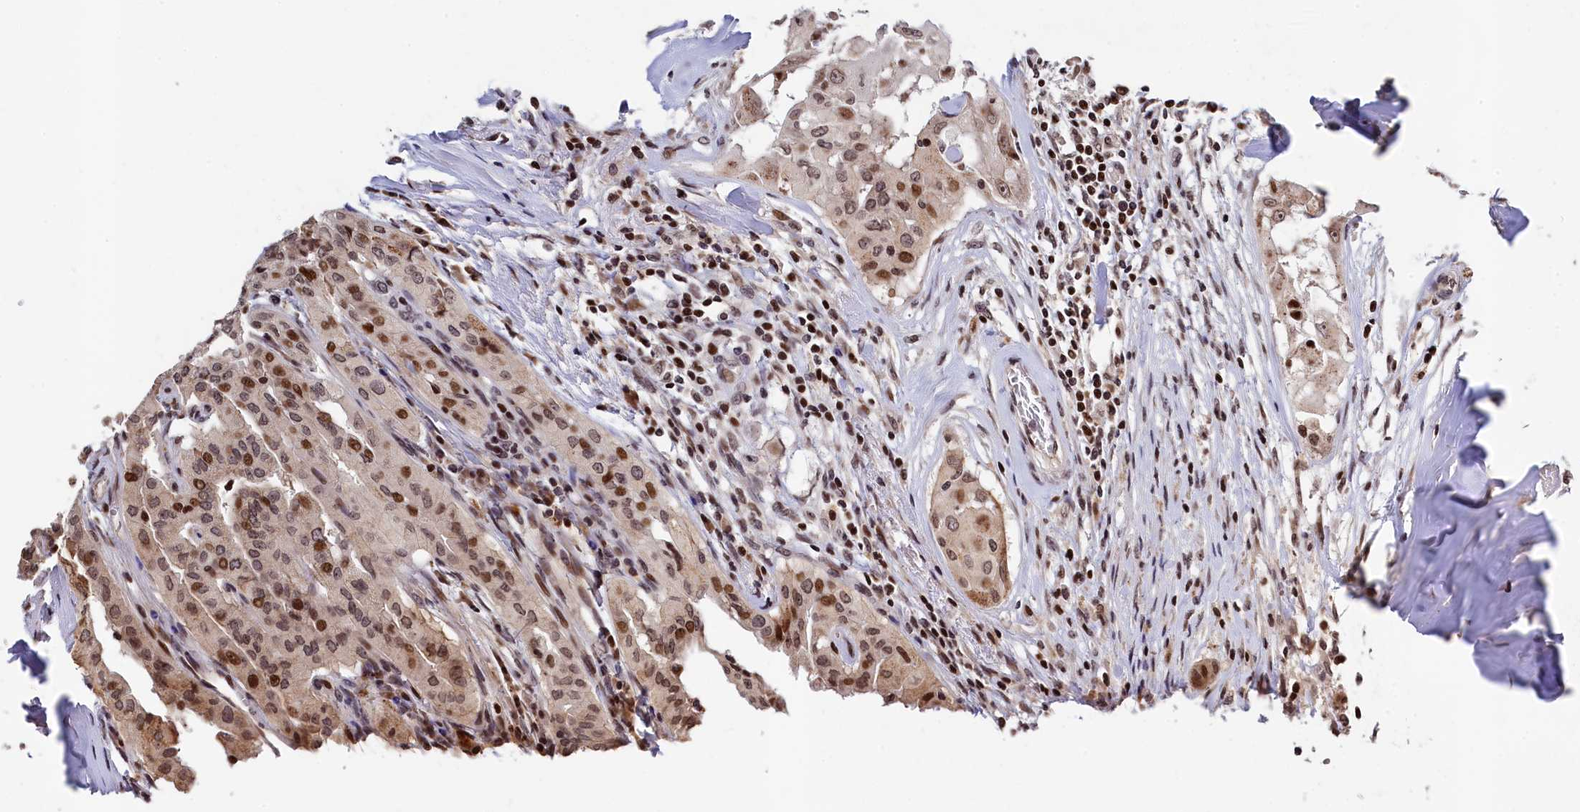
{"staining": {"intensity": "moderate", "quantity": ">75%", "location": "nuclear"}, "tissue": "thyroid cancer", "cell_type": "Tumor cells", "image_type": "cancer", "snomed": [{"axis": "morphology", "description": "Papillary adenocarcinoma, NOS"}, {"axis": "topography", "description": "Thyroid gland"}], "caption": "A histopathology image of human thyroid papillary adenocarcinoma stained for a protein reveals moderate nuclear brown staining in tumor cells.", "gene": "FAM217B", "patient": {"sex": "female", "age": 59}}